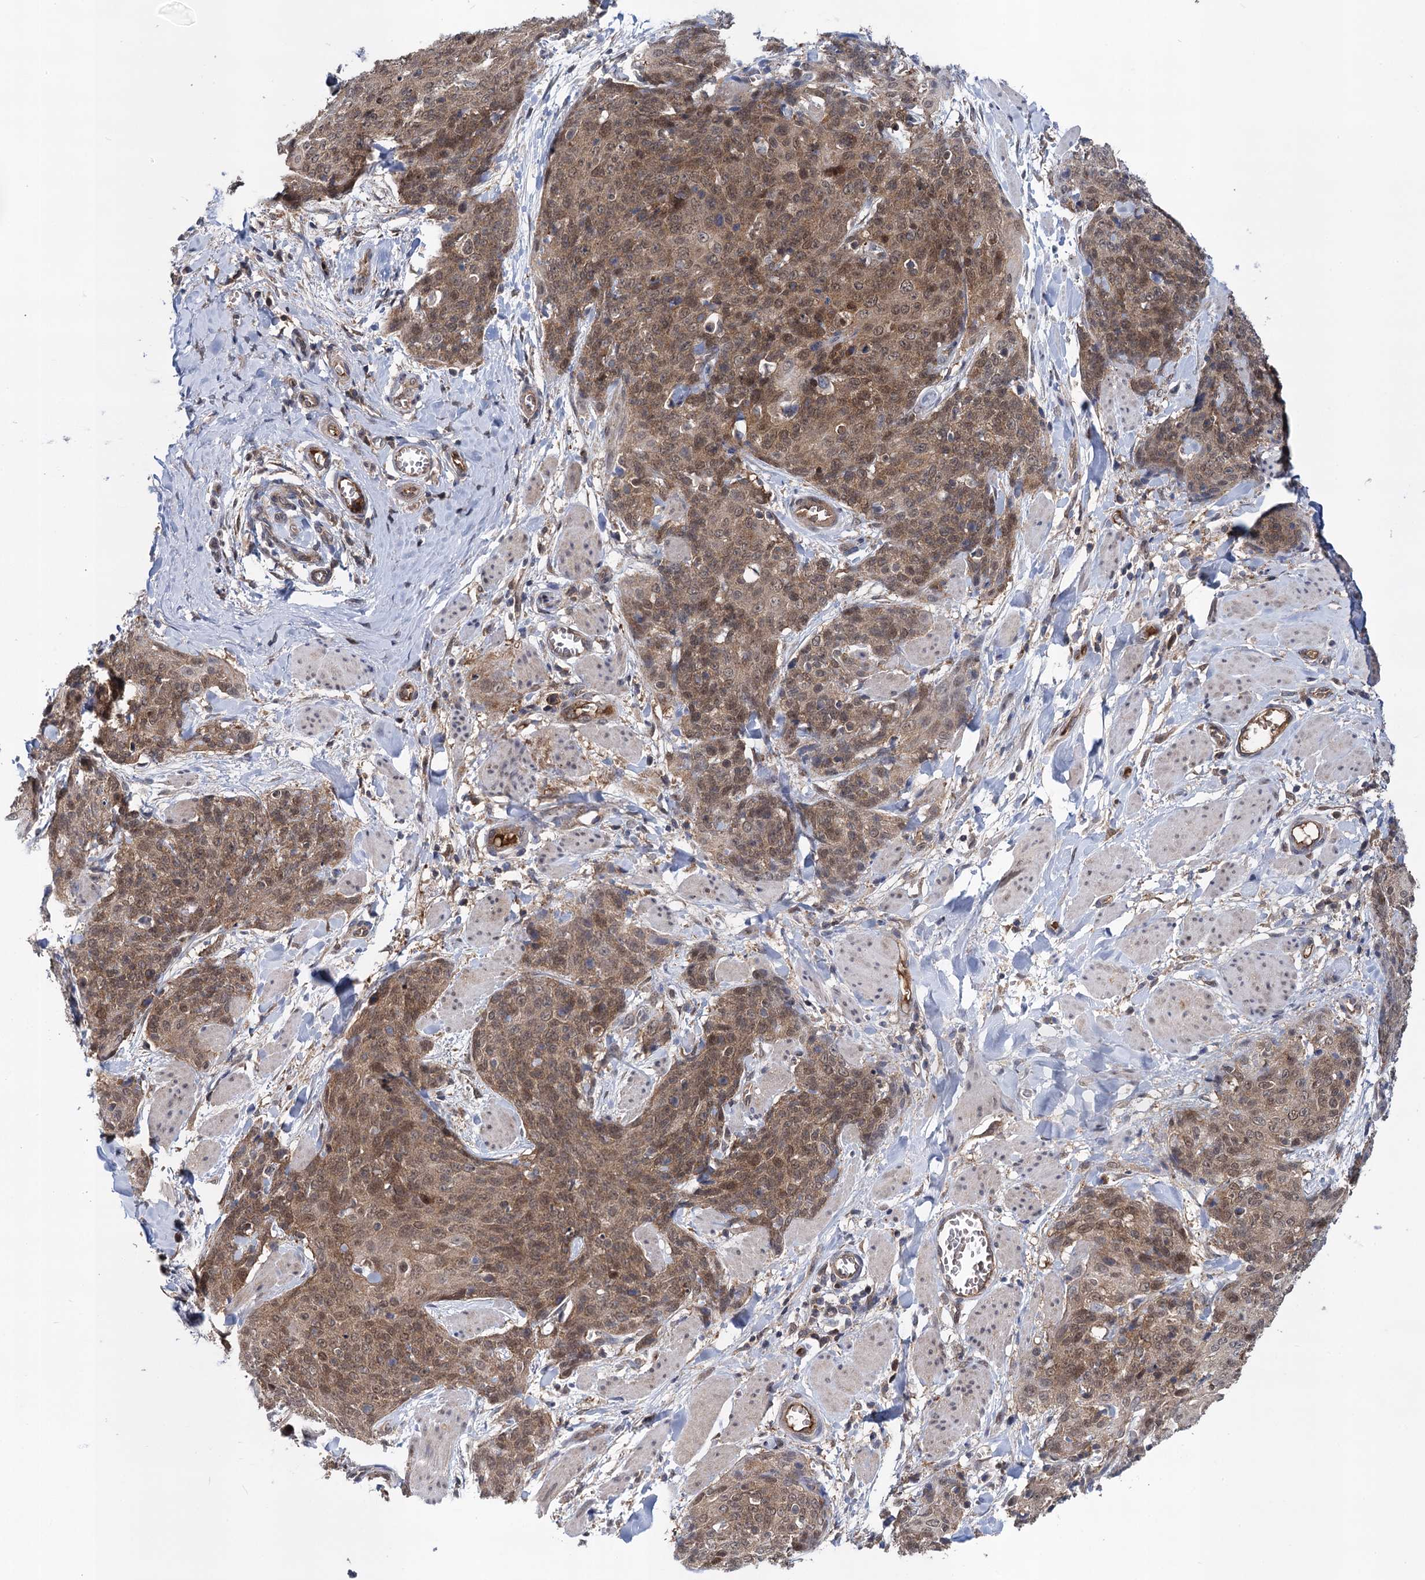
{"staining": {"intensity": "moderate", "quantity": ">75%", "location": "cytoplasmic/membranous,nuclear"}, "tissue": "skin cancer", "cell_type": "Tumor cells", "image_type": "cancer", "snomed": [{"axis": "morphology", "description": "Squamous cell carcinoma, NOS"}, {"axis": "topography", "description": "Skin"}, {"axis": "topography", "description": "Vulva"}], "caption": "Skin cancer (squamous cell carcinoma) stained with immunohistochemistry reveals moderate cytoplasmic/membranous and nuclear staining in approximately >75% of tumor cells.", "gene": "GLO1", "patient": {"sex": "female", "age": 85}}